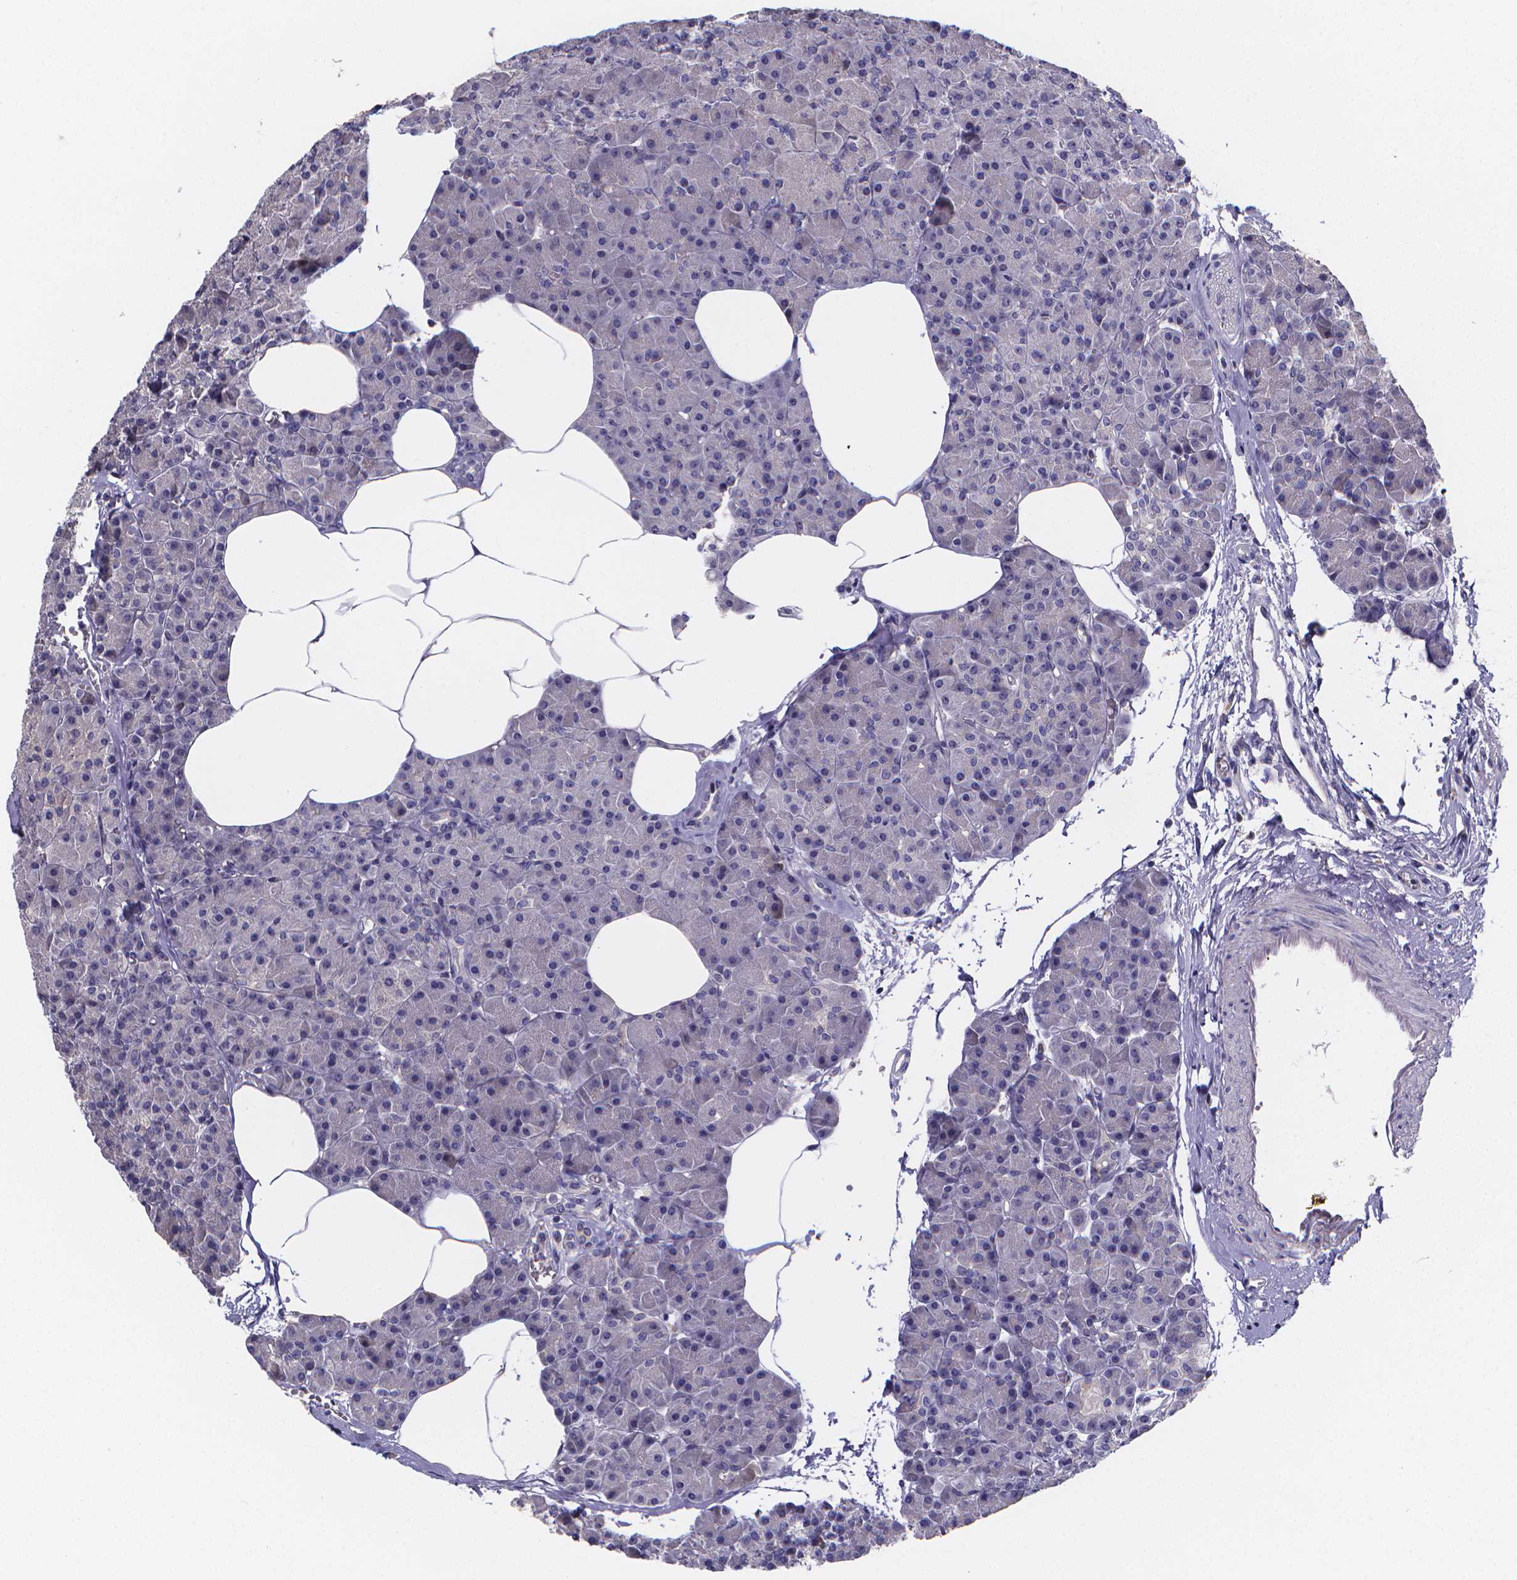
{"staining": {"intensity": "negative", "quantity": "none", "location": "none"}, "tissue": "pancreas", "cell_type": "Exocrine glandular cells", "image_type": "normal", "snomed": [{"axis": "morphology", "description": "Normal tissue, NOS"}, {"axis": "topography", "description": "Pancreas"}], "caption": "Immunohistochemistry of unremarkable human pancreas reveals no positivity in exocrine glandular cells.", "gene": "PAH", "patient": {"sex": "female", "age": 45}}